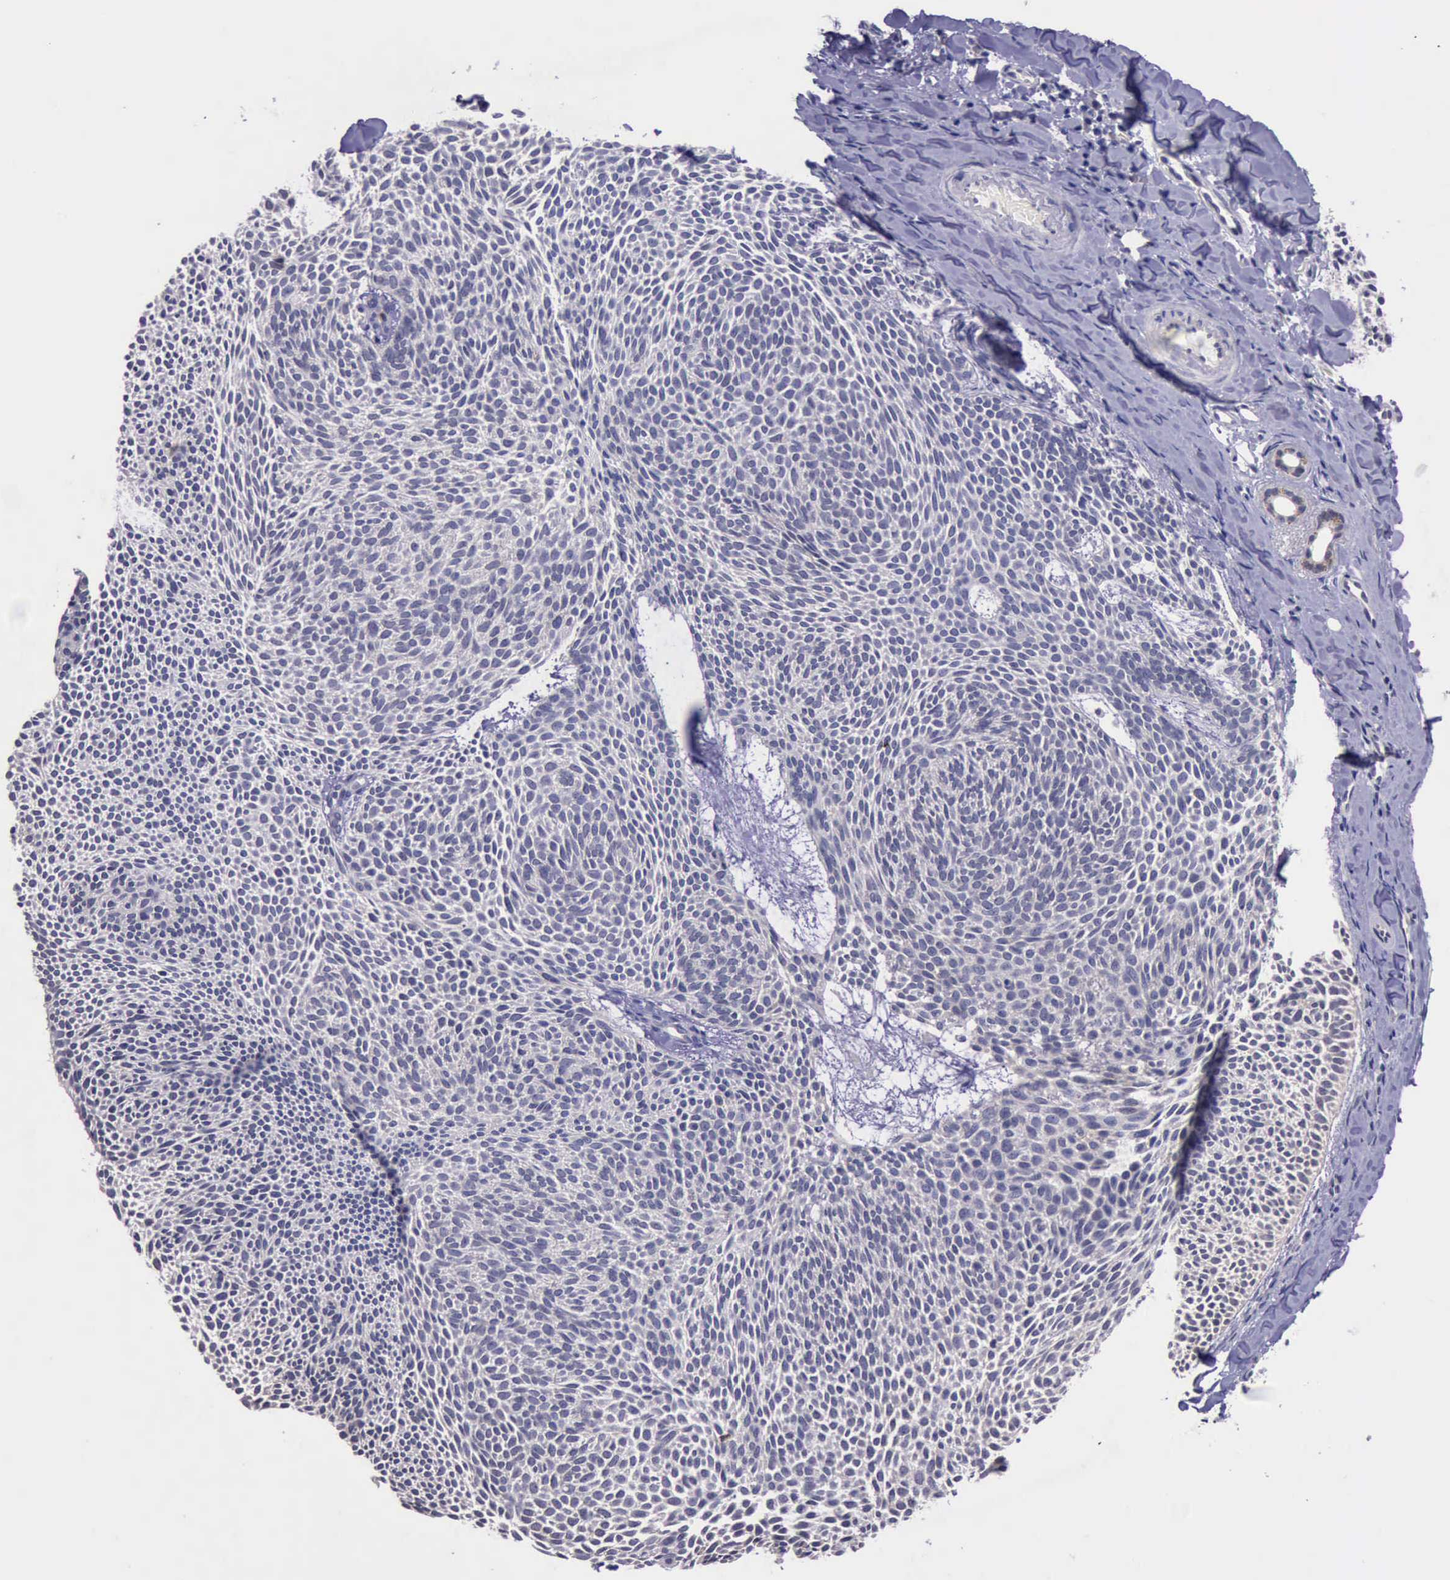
{"staining": {"intensity": "weak", "quantity": ">75%", "location": "cytoplasmic/membranous"}, "tissue": "skin cancer", "cell_type": "Tumor cells", "image_type": "cancer", "snomed": [{"axis": "morphology", "description": "Basal cell carcinoma"}, {"axis": "topography", "description": "Skin"}], "caption": "Weak cytoplasmic/membranous expression for a protein is present in about >75% of tumor cells of skin basal cell carcinoma using IHC.", "gene": "PLEK2", "patient": {"sex": "male", "age": 84}}